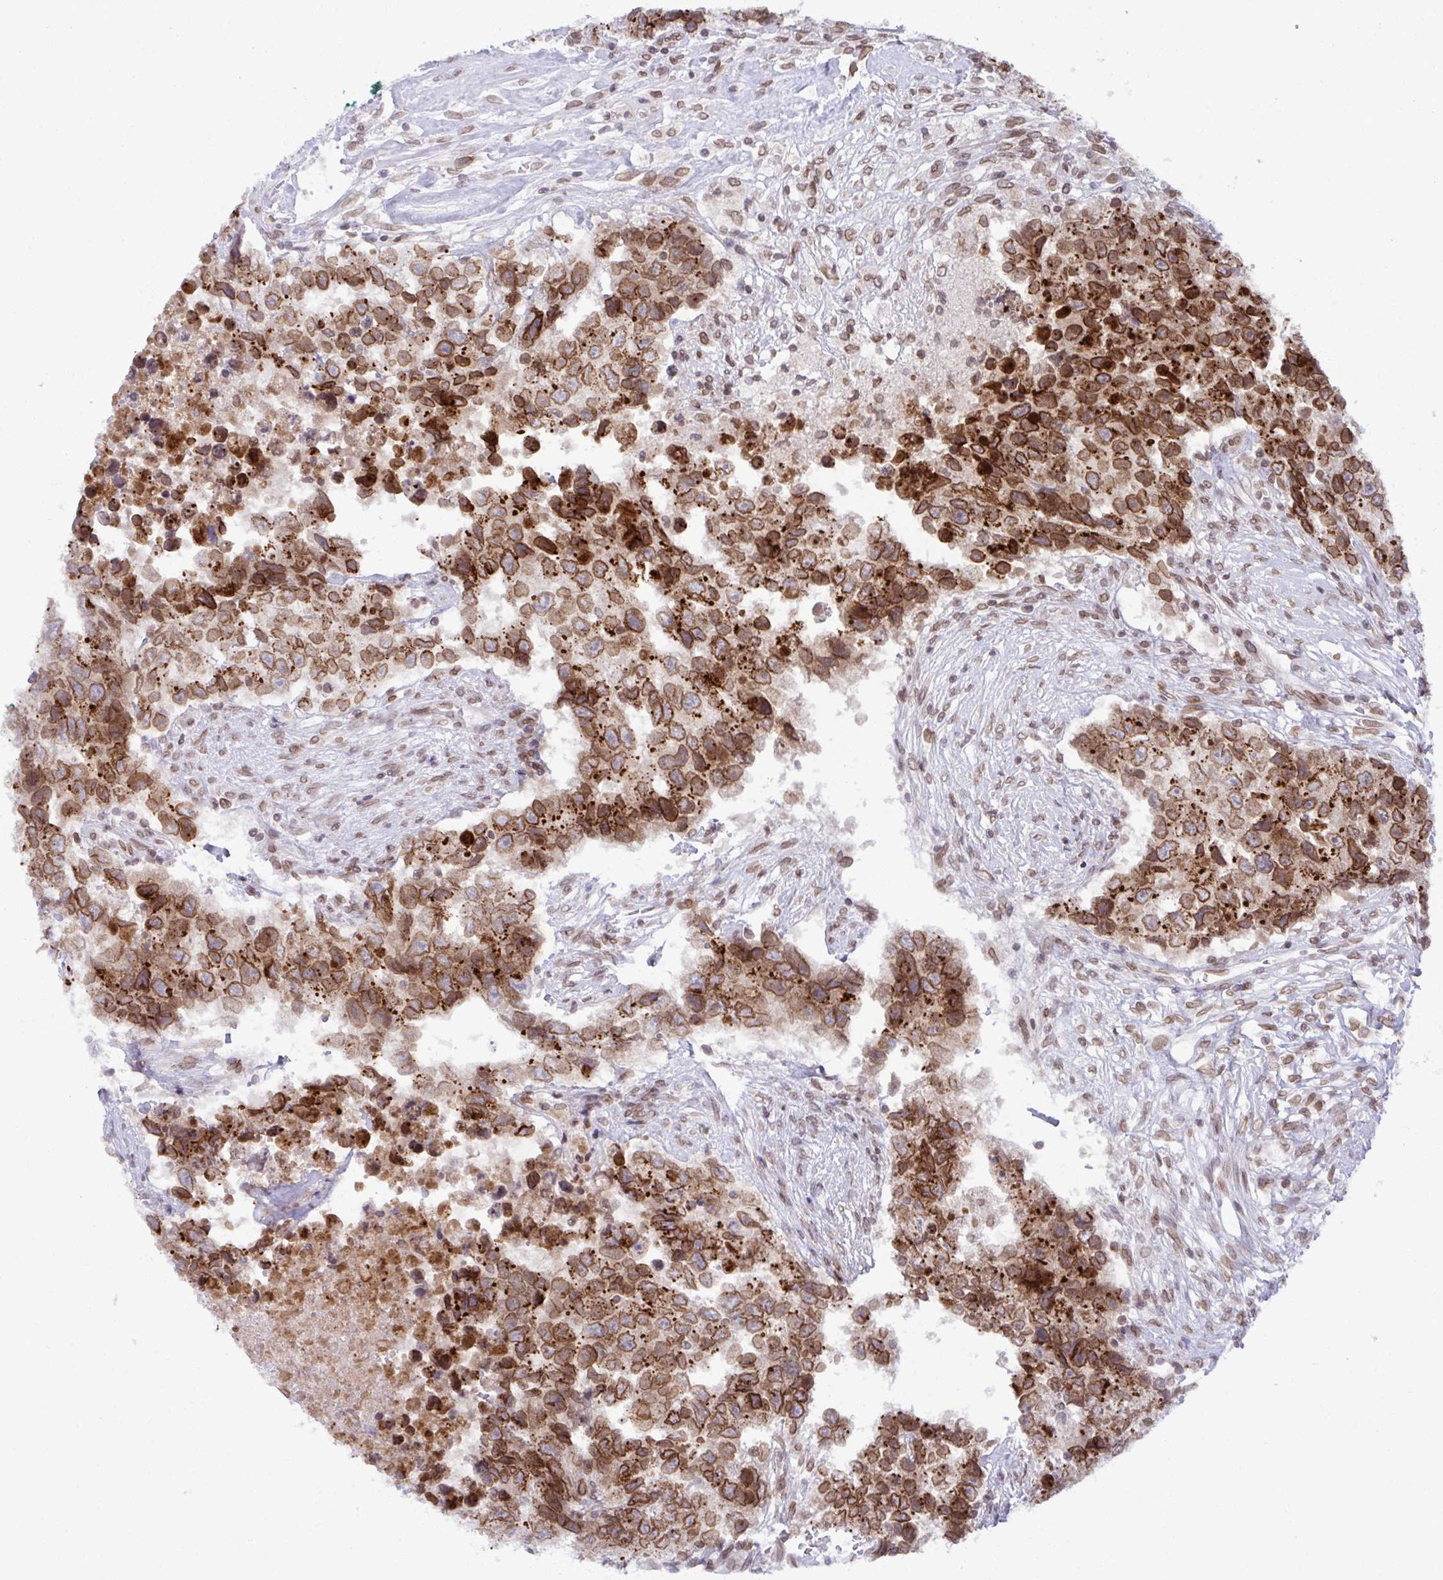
{"staining": {"intensity": "strong", "quantity": ">75%", "location": "cytoplasmic/membranous,nuclear"}, "tissue": "testis cancer", "cell_type": "Tumor cells", "image_type": "cancer", "snomed": [{"axis": "morphology", "description": "Carcinoma, Embryonal, NOS"}, {"axis": "topography", "description": "Testis"}], "caption": "Tumor cells exhibit strong cytoplasmic/membranous and nuclear staining in about >75% of cells in embryonal carcinoma (testis). Nuclei are stained in blue.", "gene": "RANBP2", "patient": {"sex": "male", "age": 24}}